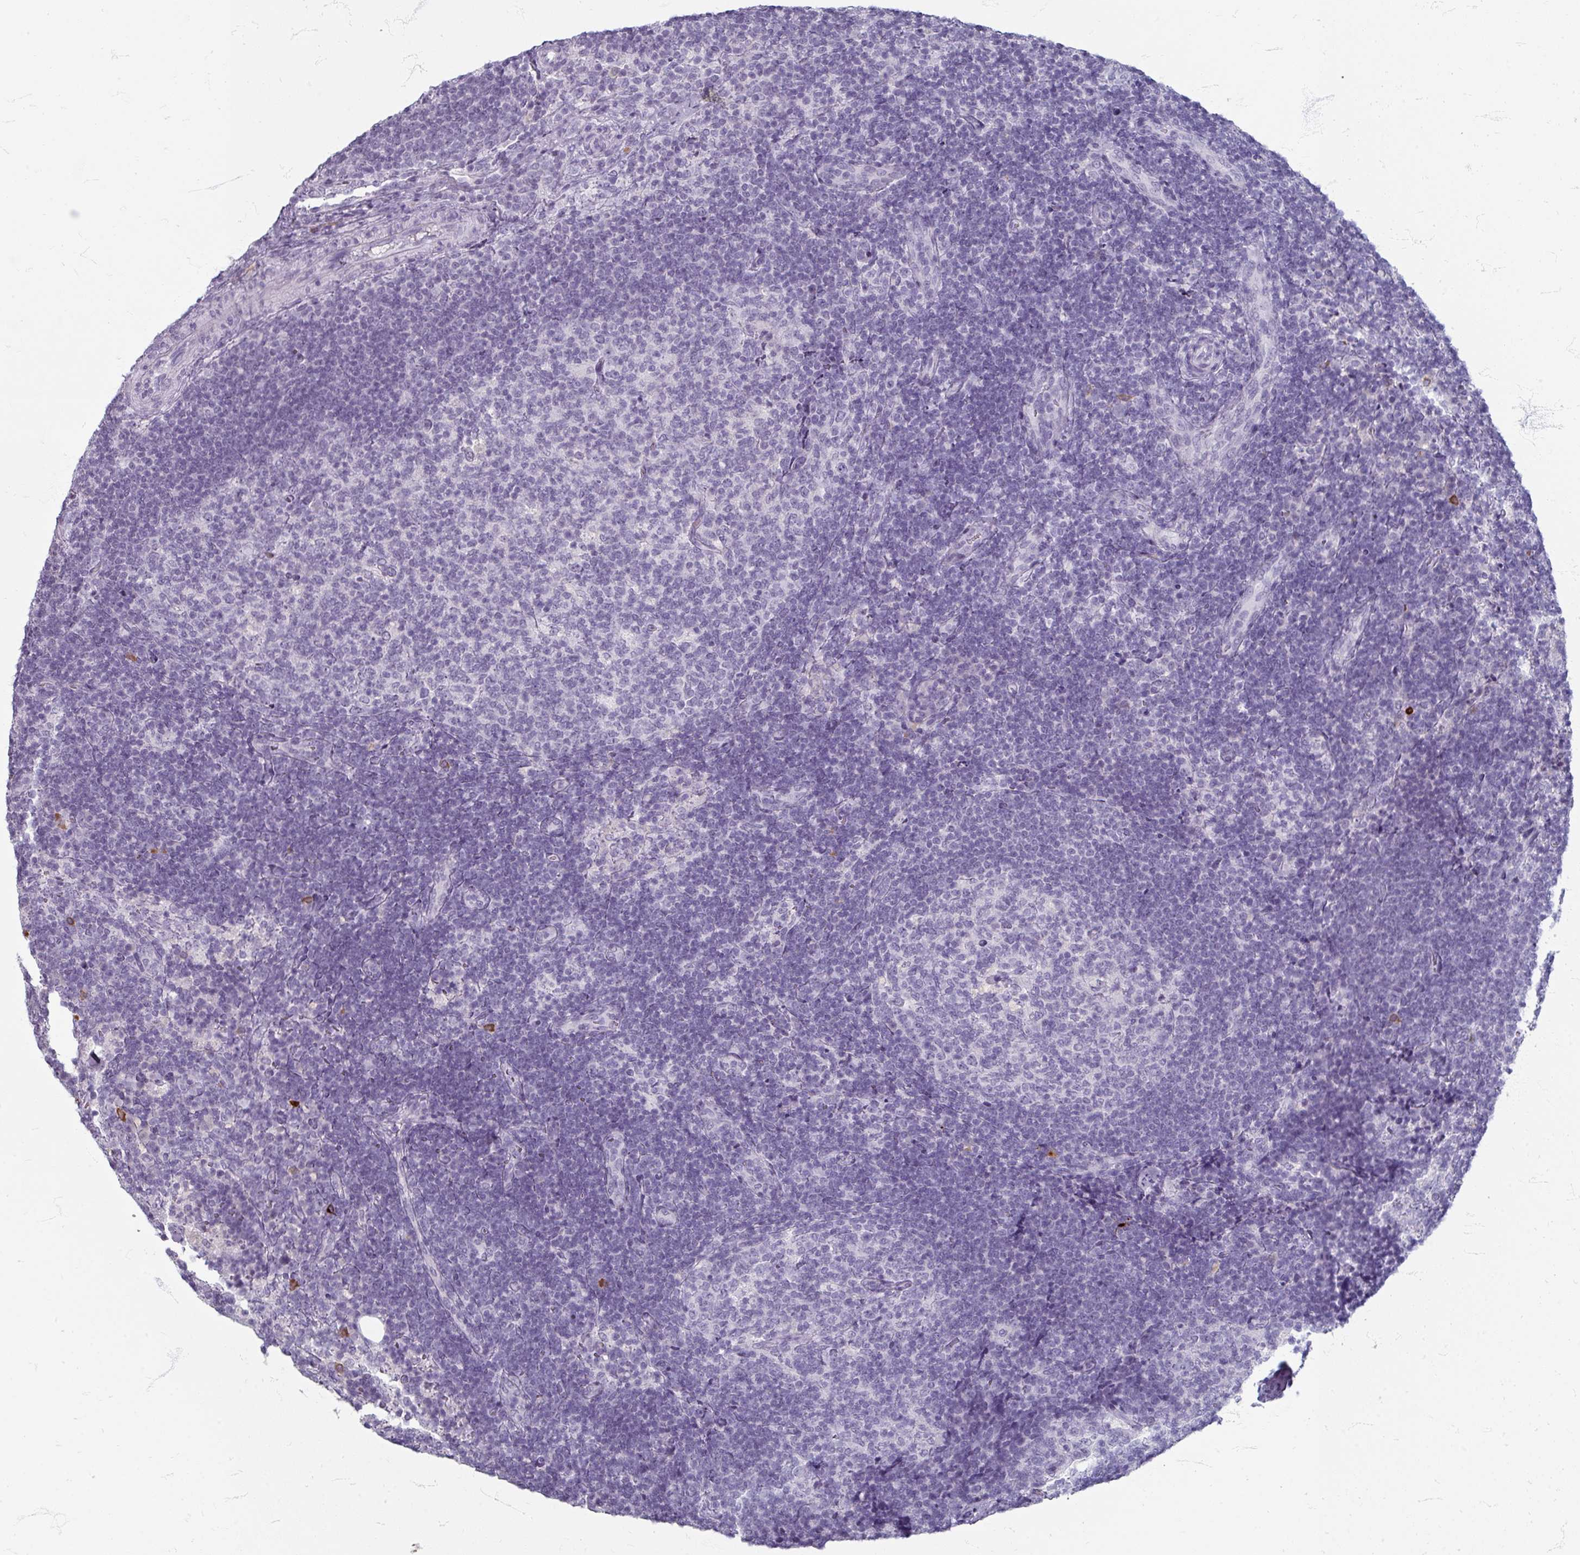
{"staining": {"intensity": "negative", "quantity": "none", "location": "none"}, "tissue": "lymph node", "cell_type": "Germinal center cells", "image_type": "normal", "snomed": [{"axis": "morphology", "description": "Normal tissue, NOS"}, {"axis": "topography", "description": "Lymph node"}], "caption": "Micrograph shows no significant protein positivity in germinal center cells of benign lymph node. (DAB (3,3'-diaminobenzidine) IHC visualized using brightfield microscopy, high magnification).", "gene": "ZNF878", "patient": {"sex": "female", "age": 31}}